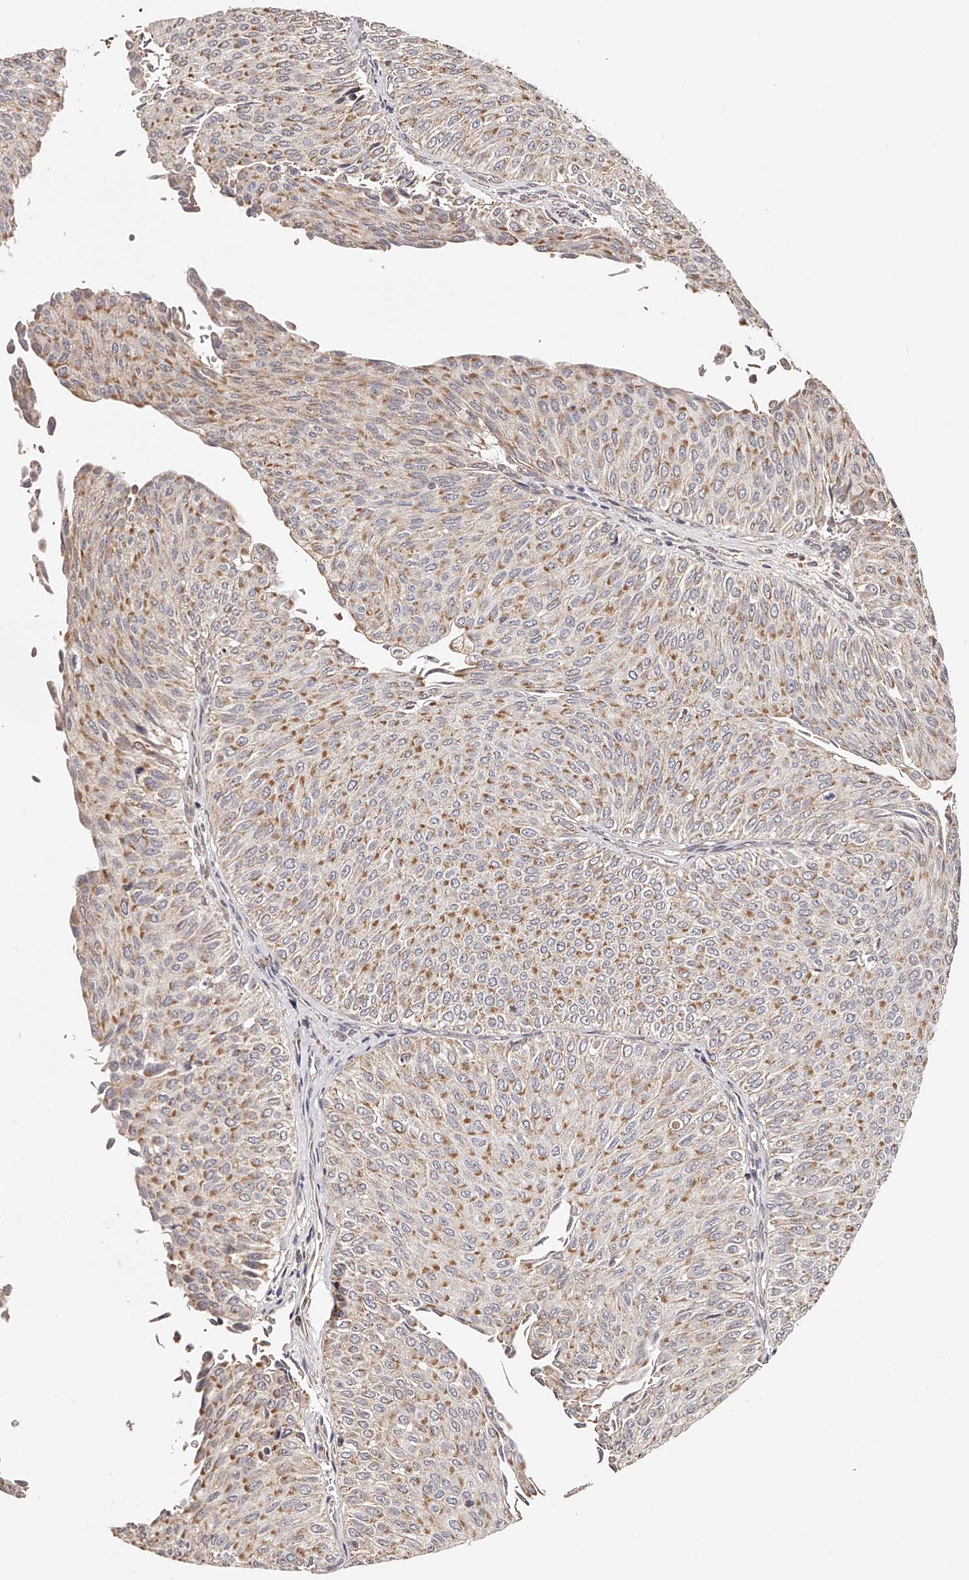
{"staining": {"intensity": "moderate", "quantity": ">75%", "location": "cytoplasmic/membranous"}, "tissue": "urothelial cancer", "cell_type": "Tumor cells", "image_type": "cancer", "snomed": [{"axis": "morphology", "description": "Urothelial carcinoma, Low grade"}, {"axis": "topography", "description": "Urinary bladder"}], "caption": "An immunohistochemistry micrograph of neoplastic tissue is shown. Protein staining in brown highlights moderate cytoplasmic/membranous positivity in low-grade urothelial carcinoma within tumor cells. (DAB IHC with brightfield microscopy, high magnification).", "gene": "USP21", "patient": {"sex": "male", "age": 78}}